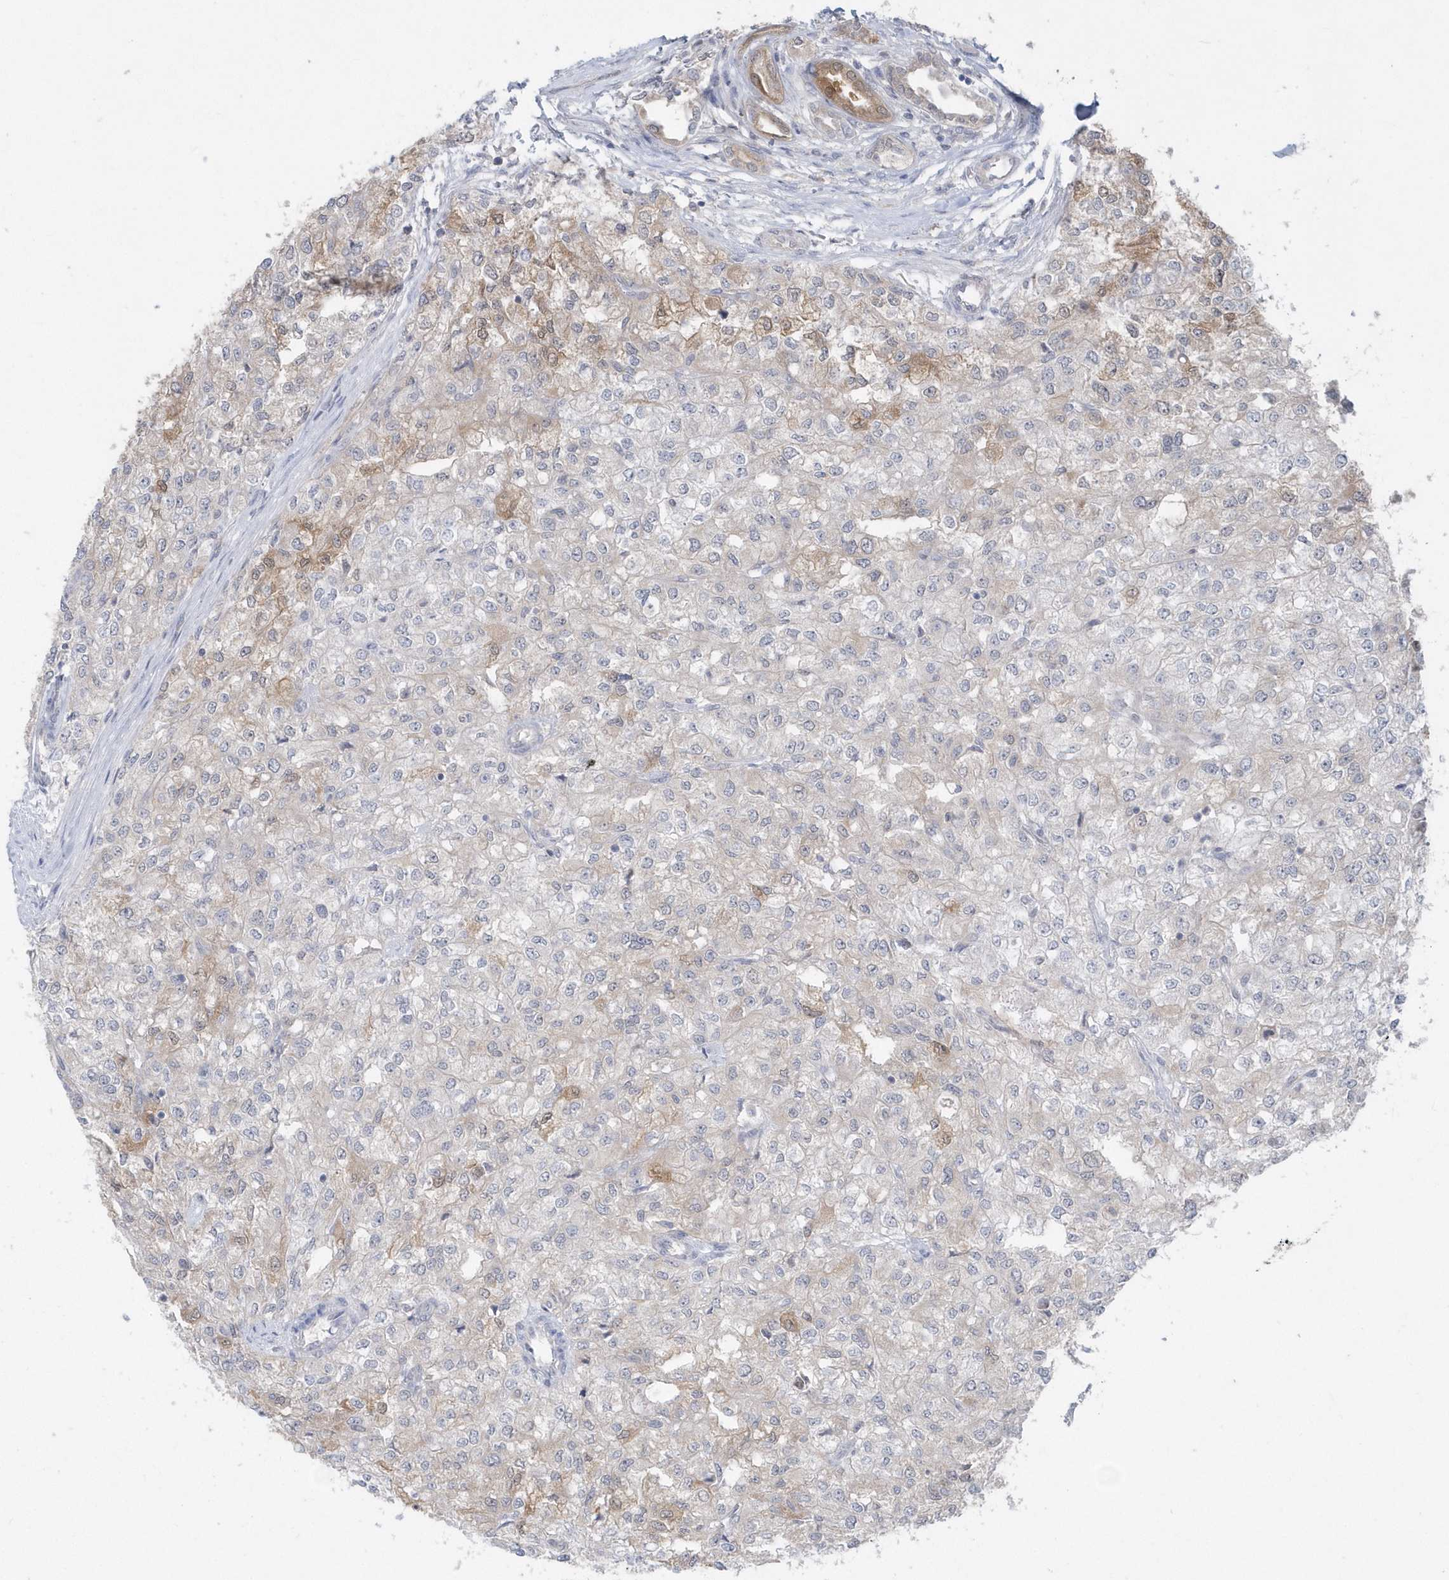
{"staining": {"intensity": "moderate", "quantity": "<25%", "location": "cytoplasmic/membranous"}, "tissue": "renal cancer", "cell_type": "Tumor cells", "image_type": "cancer", "snomed": [{"axis": "morphology", "description": "Adenocarcinoma, NOS"}, {"axis": "topography", "description": "Kidney"}], "caption": "A brown stain labels moderate cytoplasmic/membranous positivity of a protein in renal adenocarcinoma tumor cells.", "gene": "AKR7A2", "patient": {"sex": "female", "age": 54}}